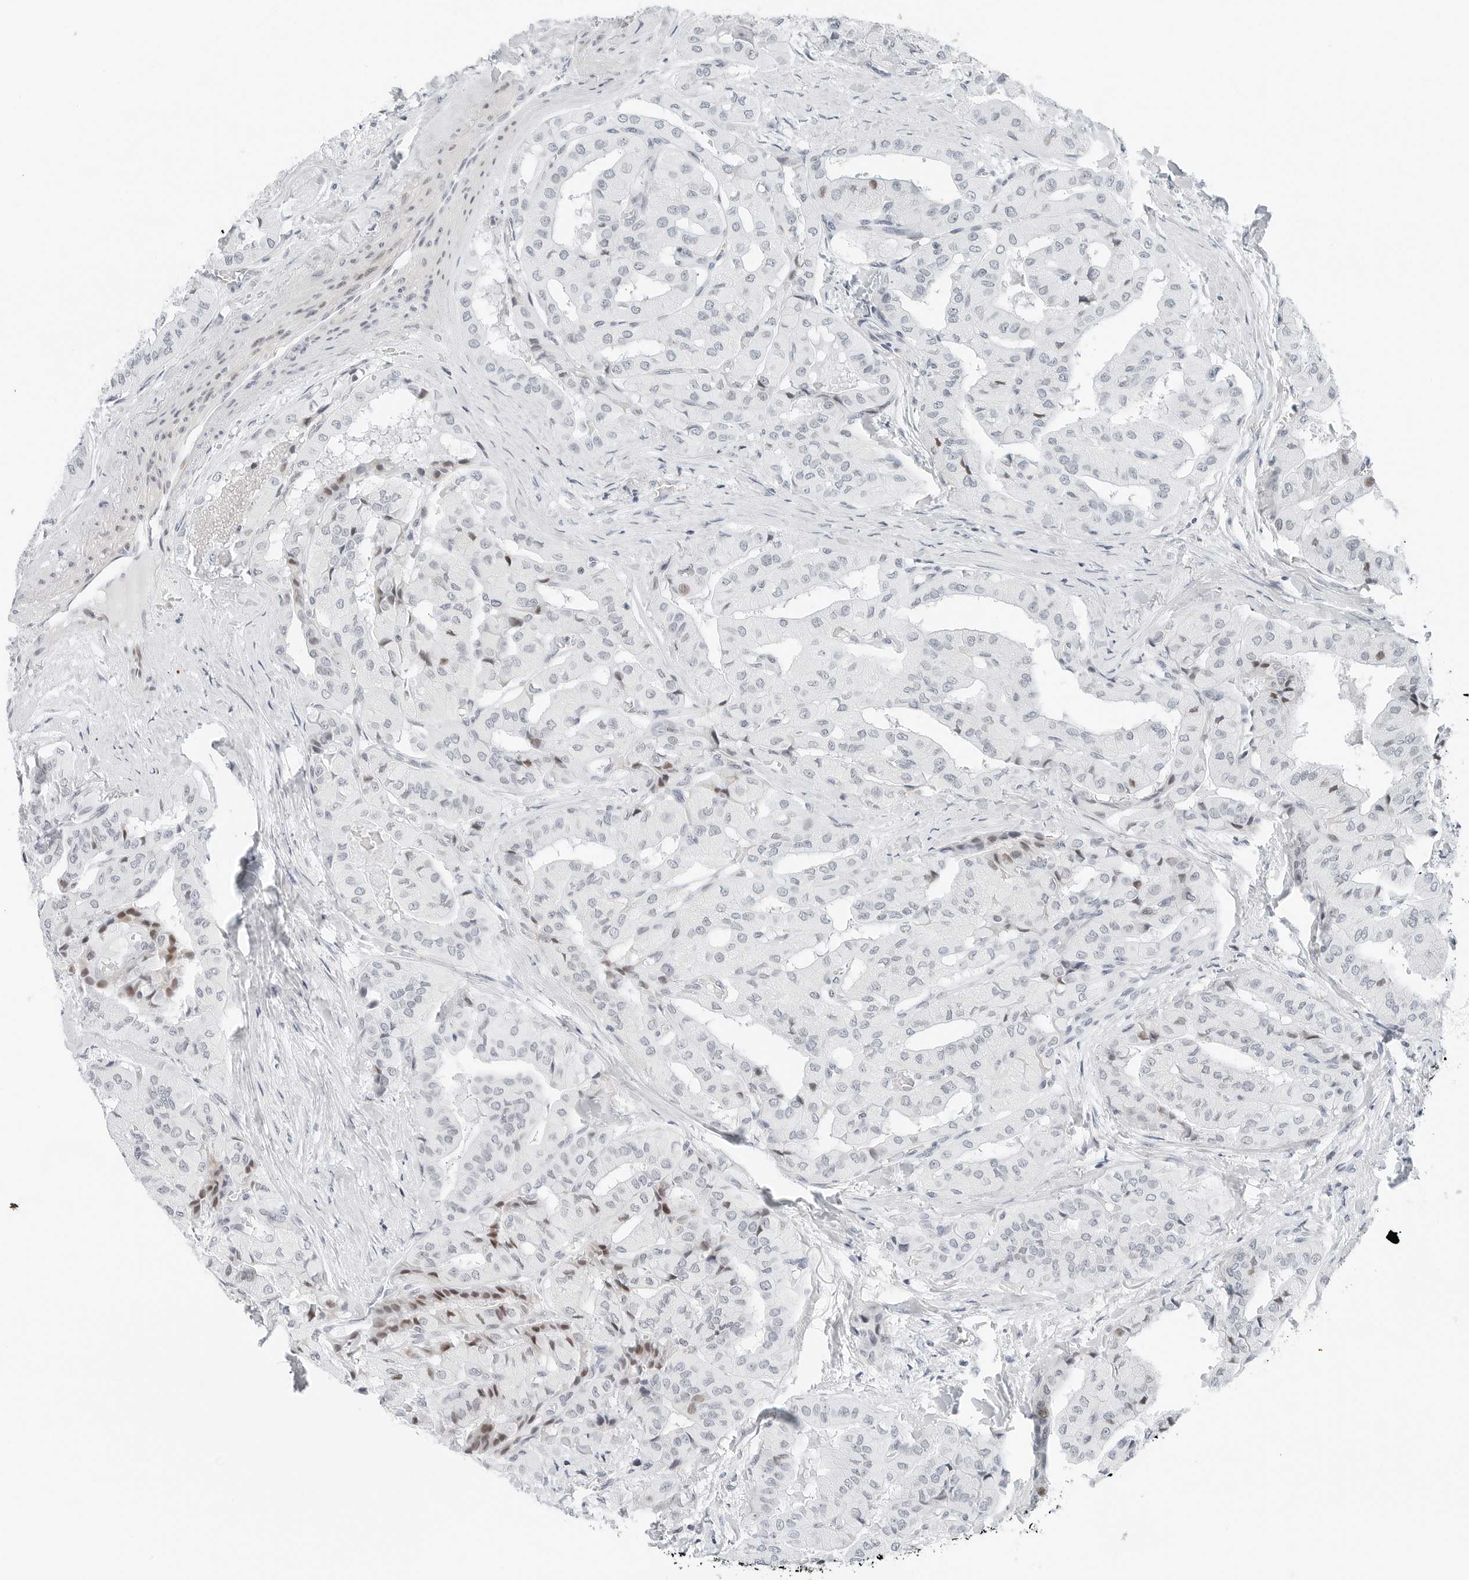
{"staining": {"intensity": "moderate", "quantity": "<25%", "location": "nuclear"}, "tissue": "thyroid cancer", "cell_type": "Tumor cells", "image_type": "cancer", "snomed": [{"axis": "morphology", "description": "Papillary adenocarcinoma, NOS"}, {"axis": "topography", "description": "Thyroid gland"}], "caption": "Thyroid cancer stained with a protein marker displays moderate staining in tumor cells.", "gene": "NTMT2", "patient": {"sex": "female", "age": 59}}